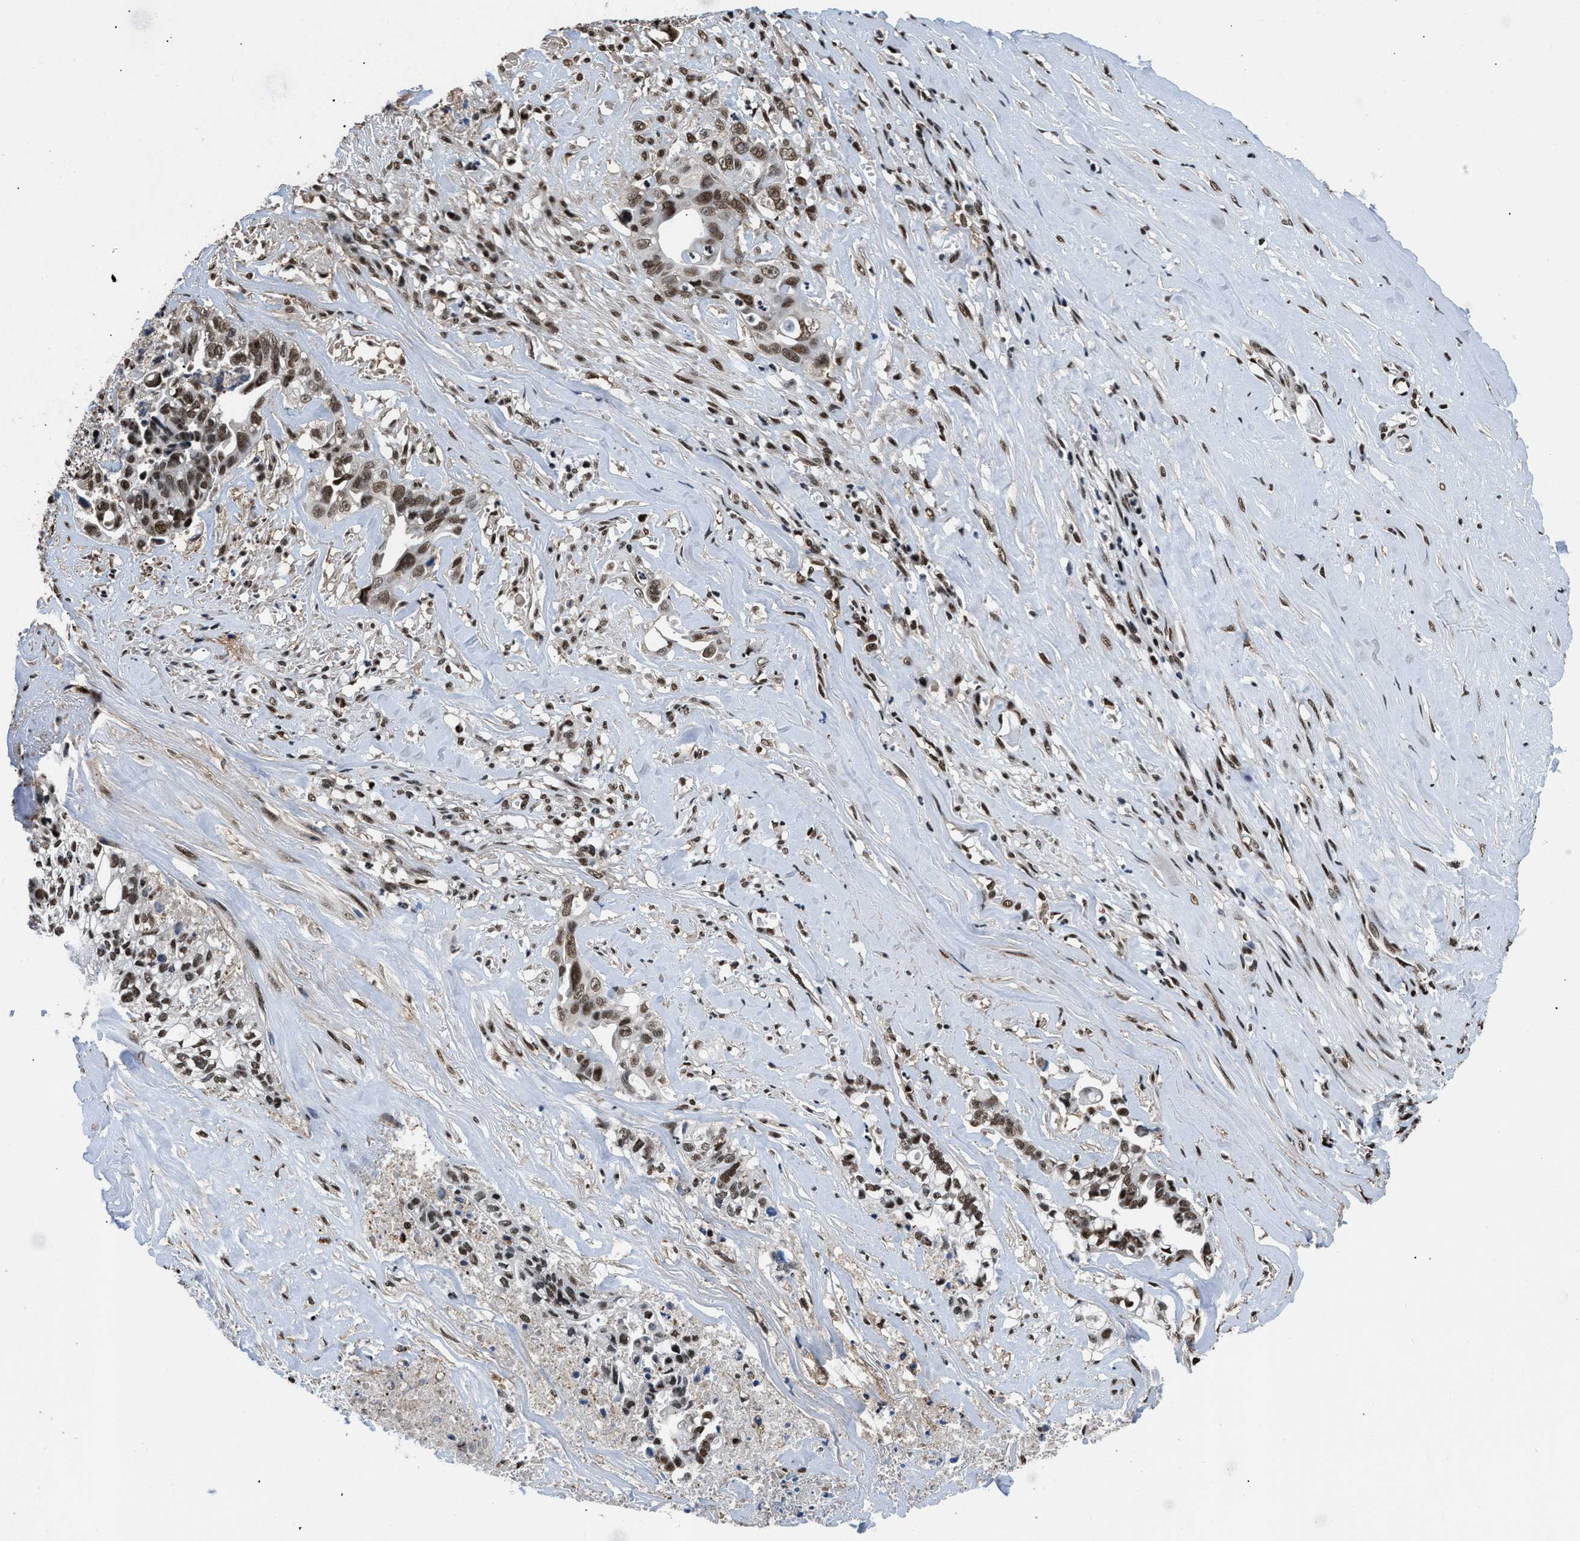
{"staining": {"intensity": "strong", "quantity": ">75%", "location": "nuclear"}, "tissue": "liver cancer", "cell_type": "Tumor cells", "image_type": "cancer", "snomed": [{"axis": "morphology", "description": "Cholangiocarcinoma"}, {"axis": "topography", "description": "Liver"}], "caption": "Protein staining exhibits strong nuclear staining in about >75% of tumor cells in liver cancer.", "gene": "HNRNPH2", "patient": {"sex": "female", "age": 70}}